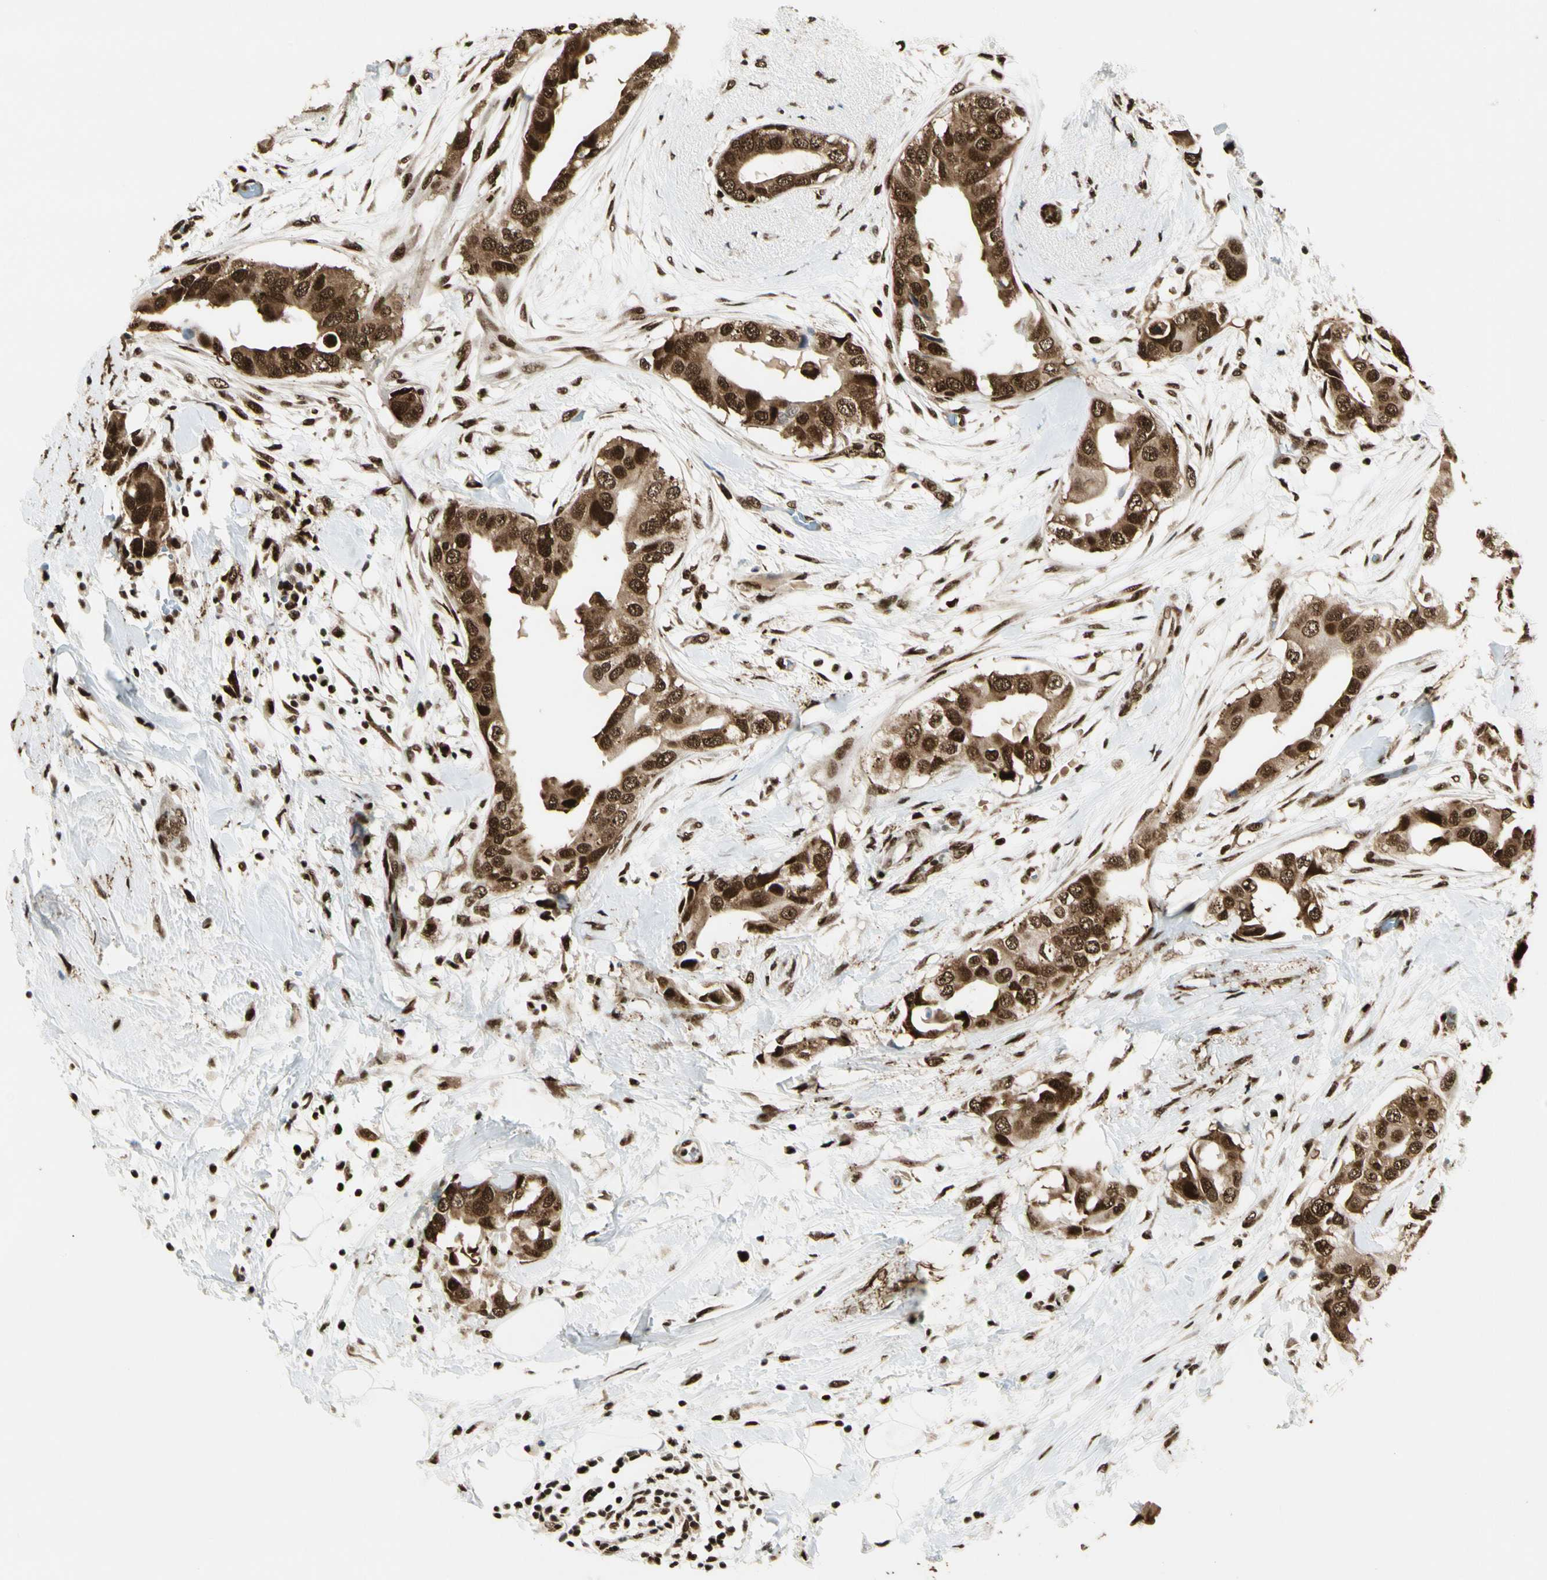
{"staining": {"intensity": "strong", "quantity": ">75%", "location": "cytoplasmic/membranous,nuclear"}, "tissue": "breast cancer", "cell_type": "Tumor cells", "image_type": "cancer", "snomed": [{"axis": "morphology", "description": "Duct carcinoma"}, {"axis": "topography", "description": "Breast"}], "caption": "Strong cytoplasmic/membranous and nuclear protein positivity is present in about >75% of tumor cells in breast cancer.", "gene": "FUS", "patient": {"sex": "female", "age": 40}}